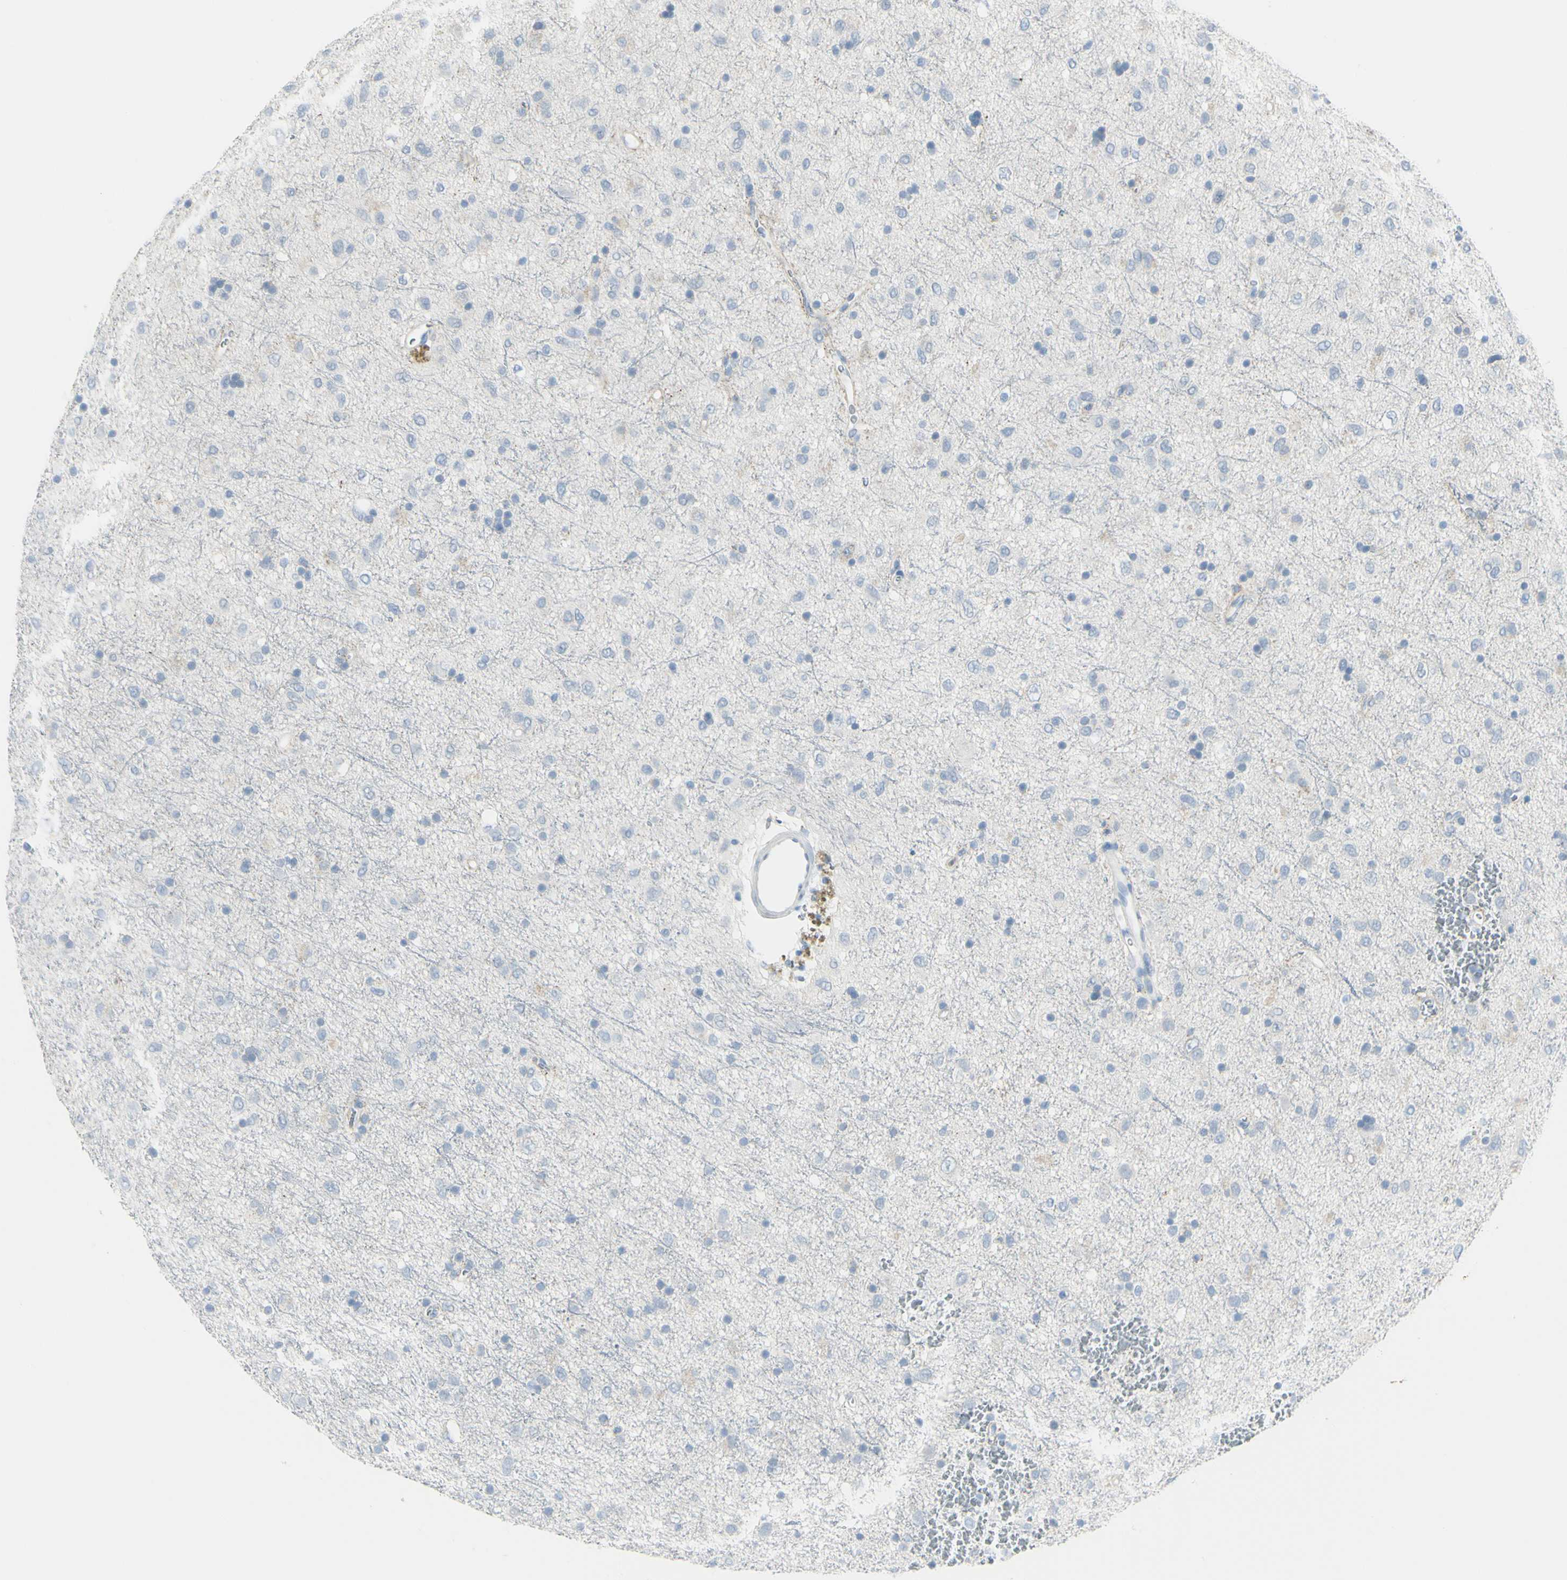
{"staining": {"intensity": "negative", "quantity": "none", "location": "none"}, "tissue": "glioma", "cell_type": "Tumor cells", "image_type": "cancer", "snomed": [{"axis": "morphology", "description": "Glioma, malignant, Low grade"}, {"axis": "topography", "description": "Brain"}], "caption": "The image exhibits no significant positivity in tumor cells of malignant glioma (low-grade).", "gene": "ZNF557", "patient": {"sex": "male", "age": 77}}